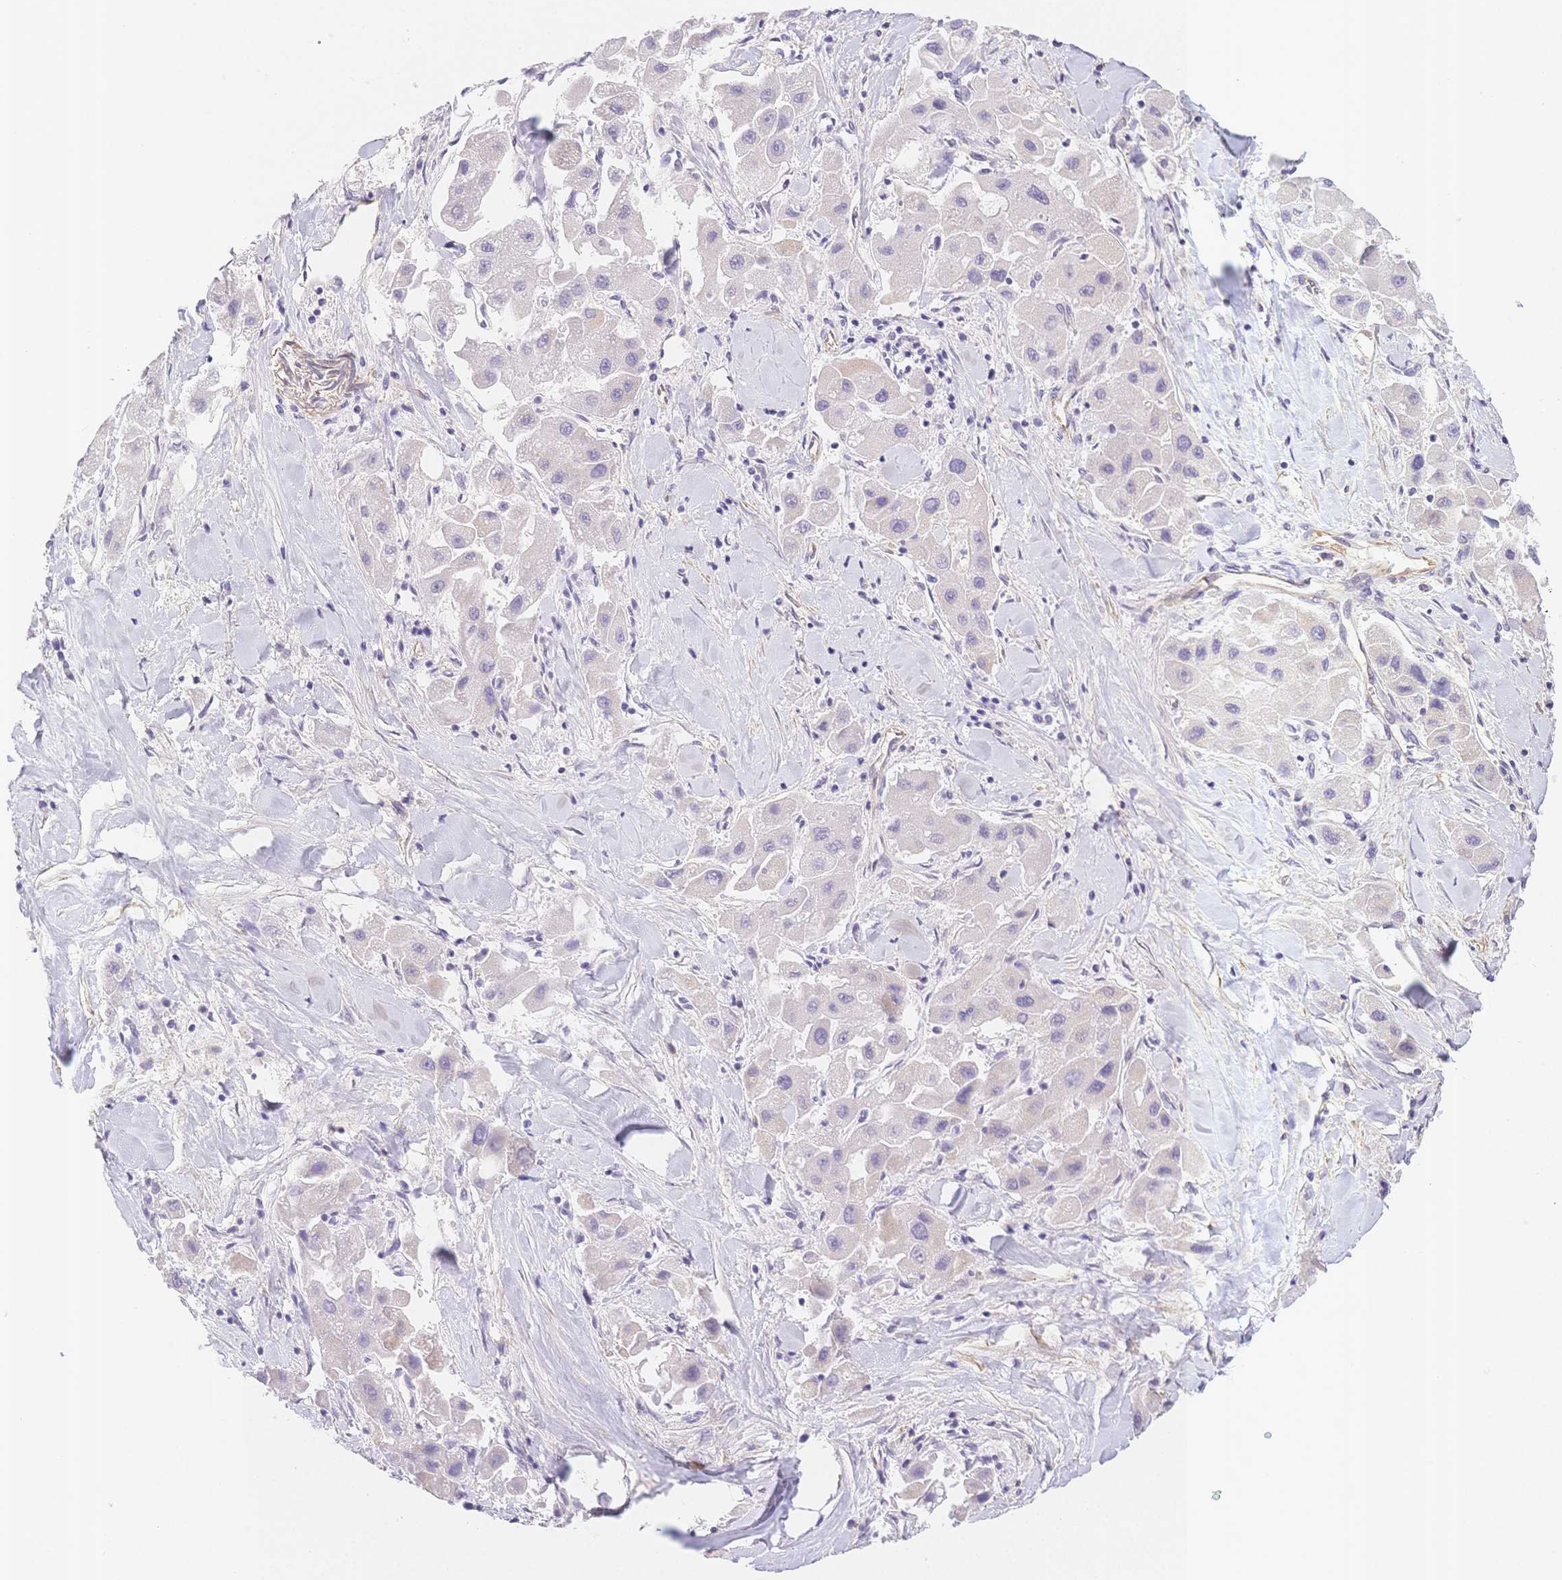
{"staining": {"intensity": "negative", "quantity": "none", "location": "none"}, "tissue": "liver cancer", "cell_type": "Tumor cells", "image_type": "cancer", "snomed": [{"axis": "morphology", "description": "Carcinoma, Hepatocellular, NOS"}, {"axis": "topography", "description": "Liver"}], "caption": "An immunohistochemistry photomicrograph of hepatocellular carcinoma (liver) is shown. There is no staining in tumor cells of hepatocellular carcinoma (liver).", "gene": "CSN1S1", "patient": {"sex": "male", "age": 24}}